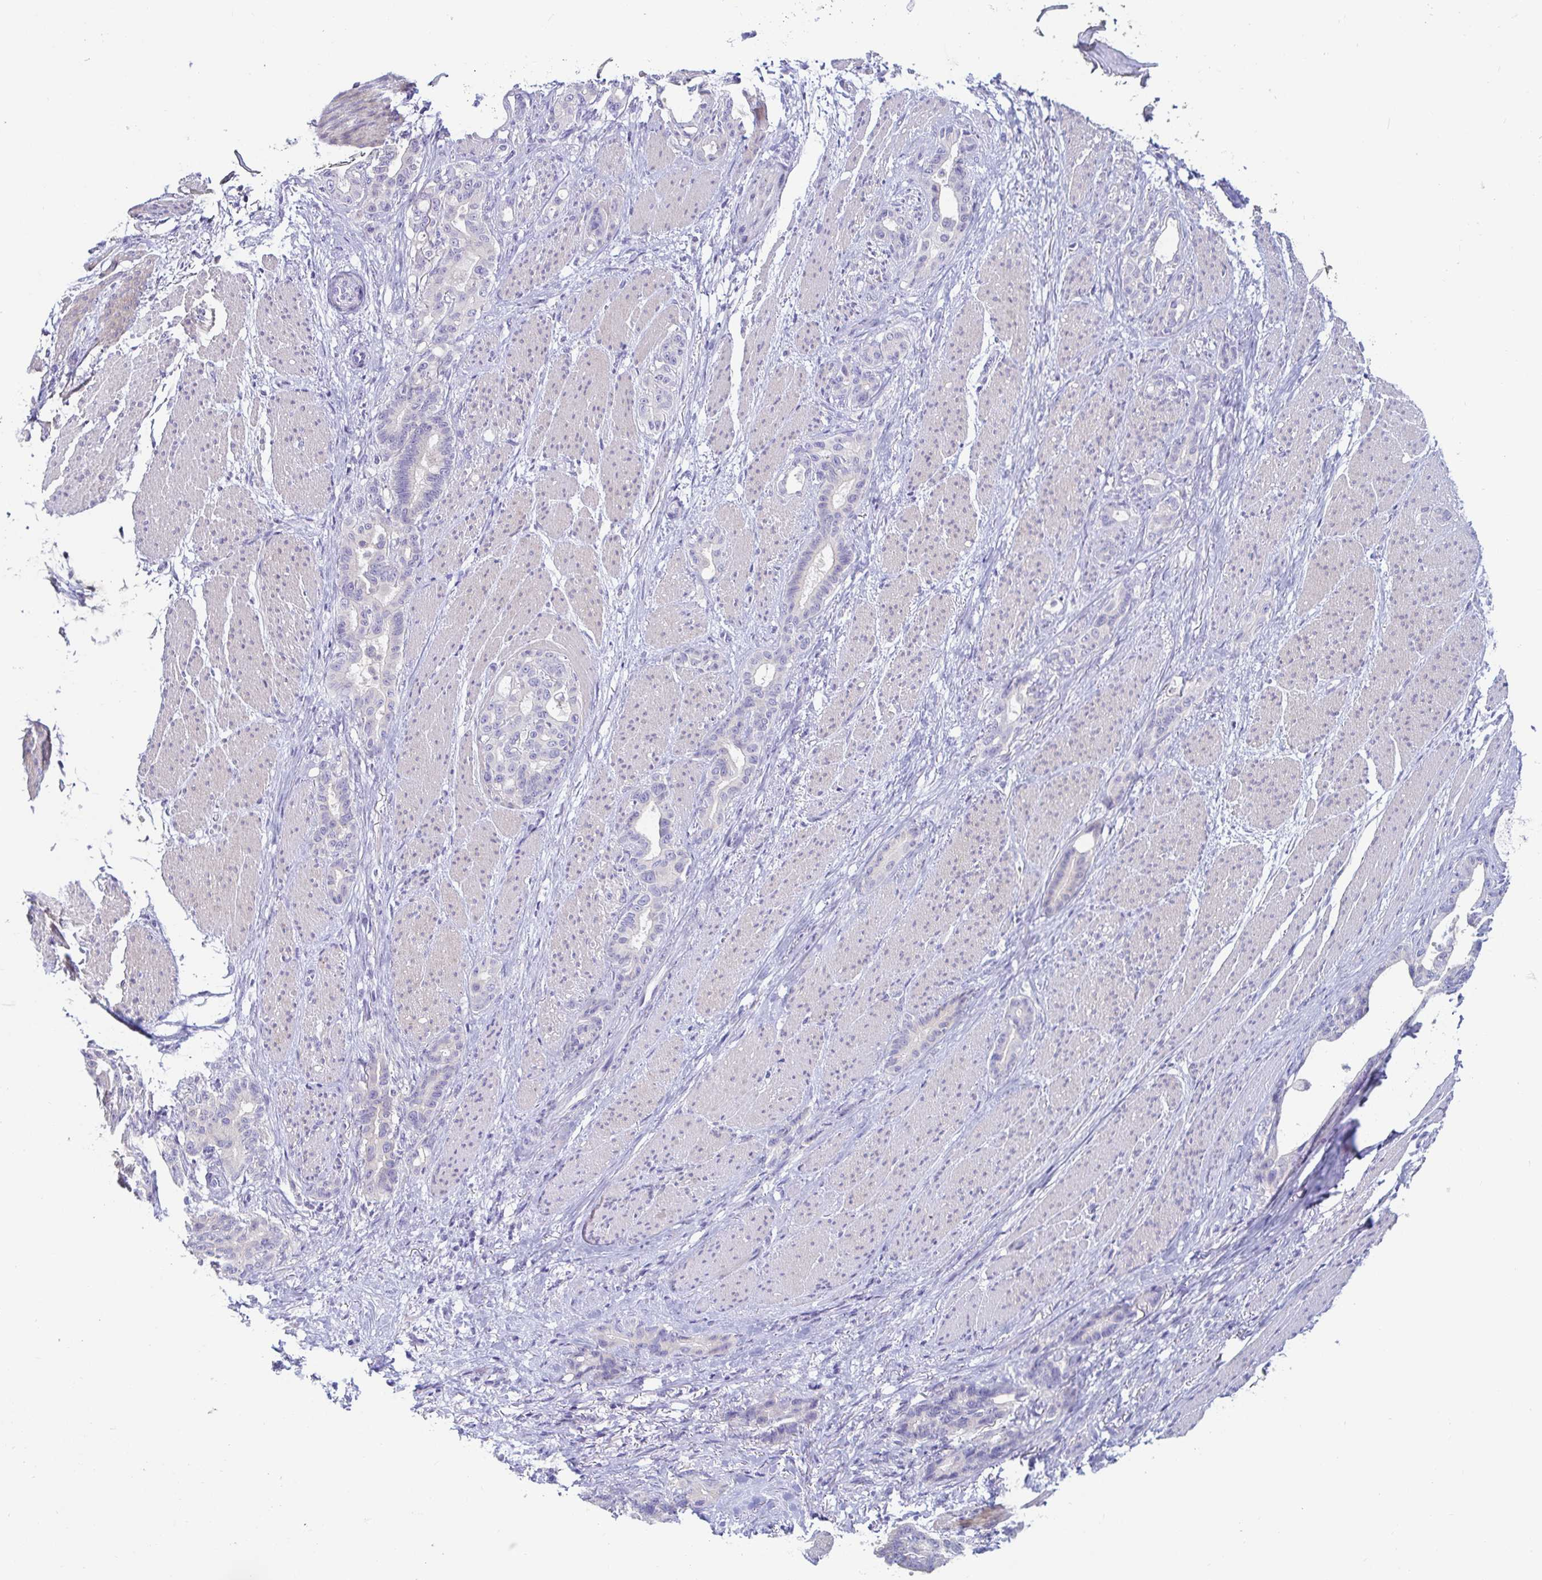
{"staining": {"intensity": "weak", "quantity": "<25%", "location": "cytoplasmic/membranous"}, "tissue": "stomach cancer", "cell_type": "Tumor cells", "image_type": "cancer", "snomed": [{"axis": "morphology", "description": "Normal tissue, NOS"}, {"axis": "morphology", "description": "Adenocarcinoma, NOS"}, {"axis": "topography", "description": "Esophagus"}, {"axis": "topography", "description": "Stomach, upper"}], "caption": "Protein analysis of stomach cancer (adenocarcinoma) displays no significant positivity in tumor cells. (DAB immunohistochemistry with hematoxylin counter stain).", "gene": "C4orf17", "patient": {"sex": "male", "age": 62}}